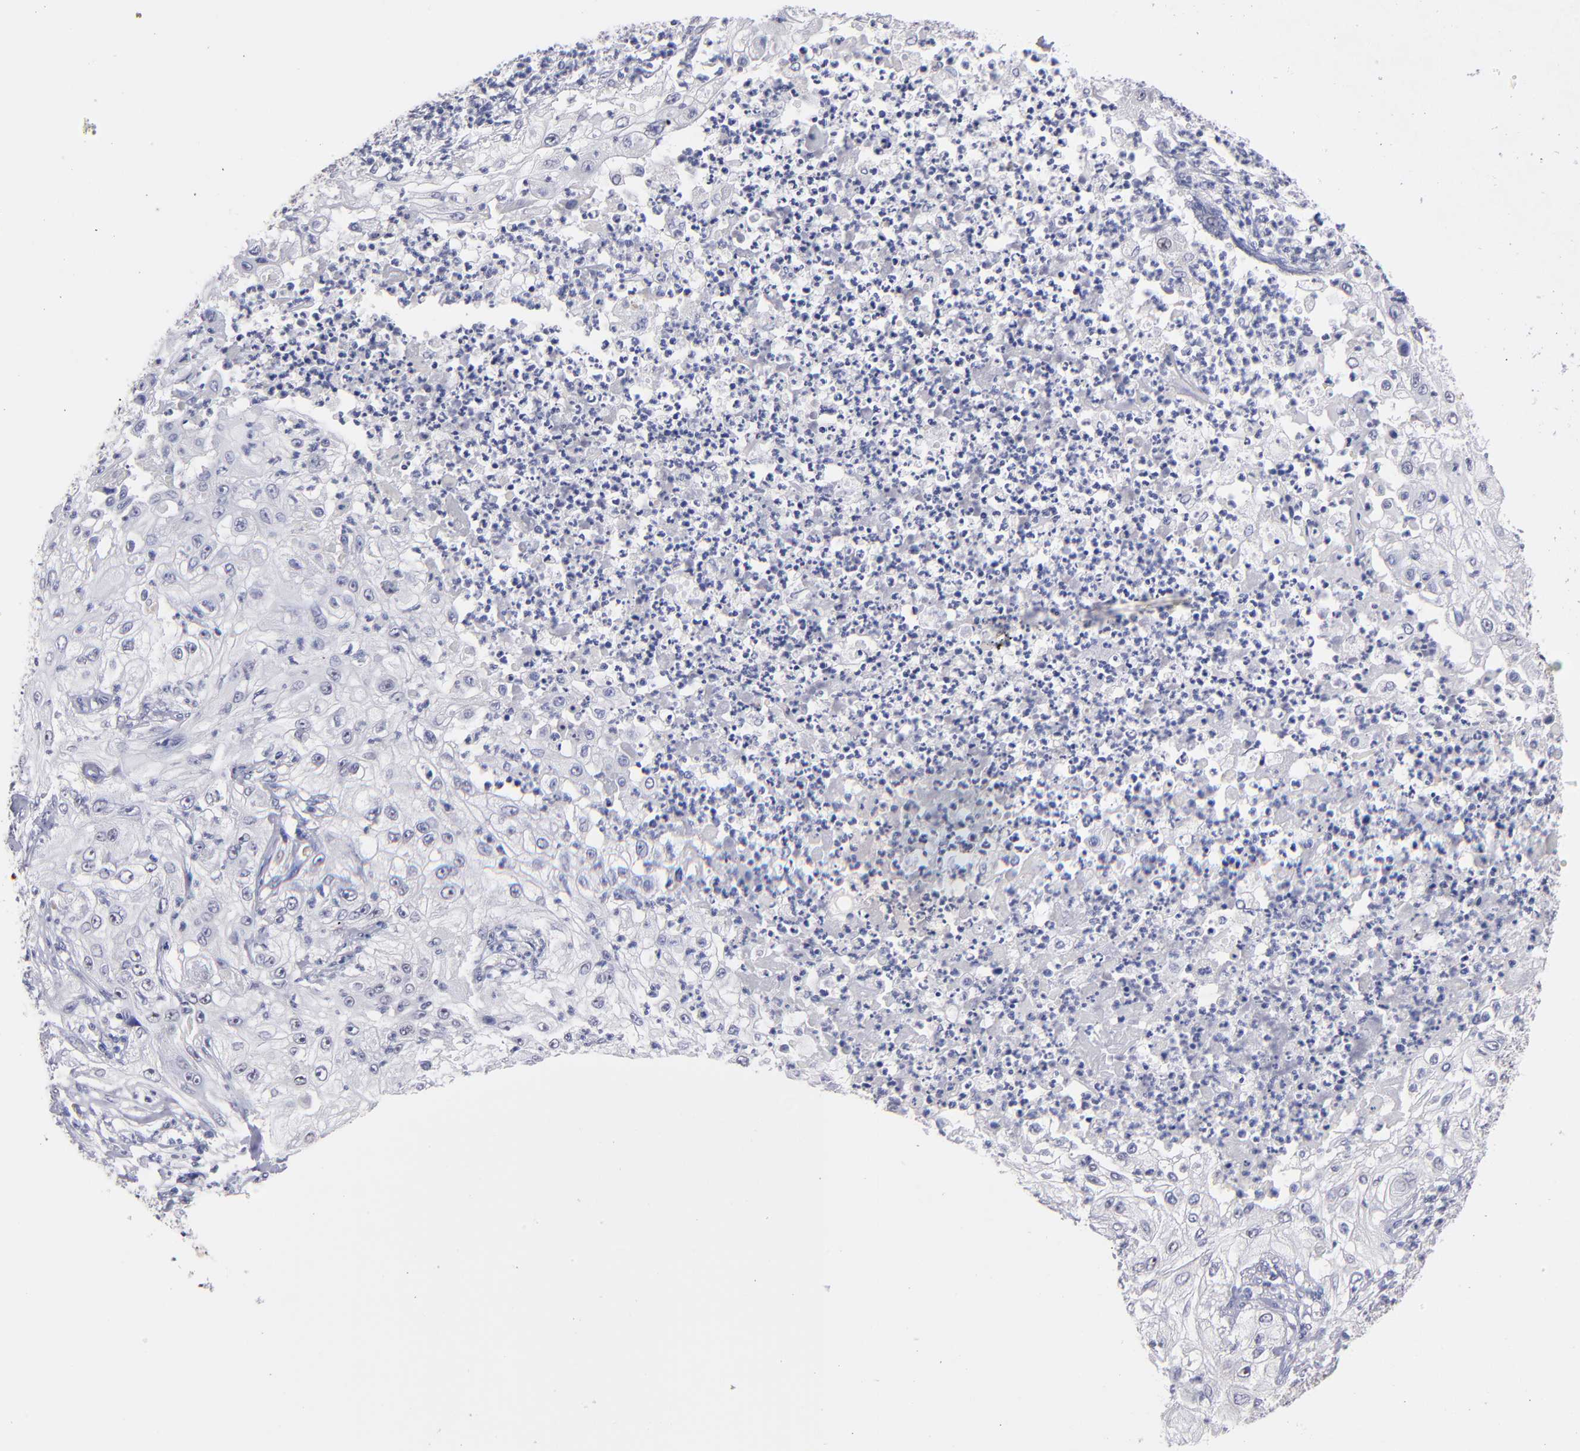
{"staining": {"intensity": "weak", "quantity": "<25%", "location": "cytoplasmic/membranous"}, "tissue": "lung cancer", "cell_type": "Tumor cells", "image_type": "cancer", "snomed": [{"axis": "morphology", "description": "Inflammation, NOS"}, {"axis": "morphology", "description": "Squamous cell carcinoma, NOS"}, {"axis": "topography", "description": "Lymph node"}, {"axis": "topography", "description": "Soft tissue"}, {"axis": "topography", "description": "Lung"}], "caption": "Tumor cells are negative for protein expression in human squamous cell carcinoma (lung). (Immunohistochemistry, brightfield microscopy, high magnification).", "gene": "EIF3L", "patient": {"sex": "male", "age": 66}}